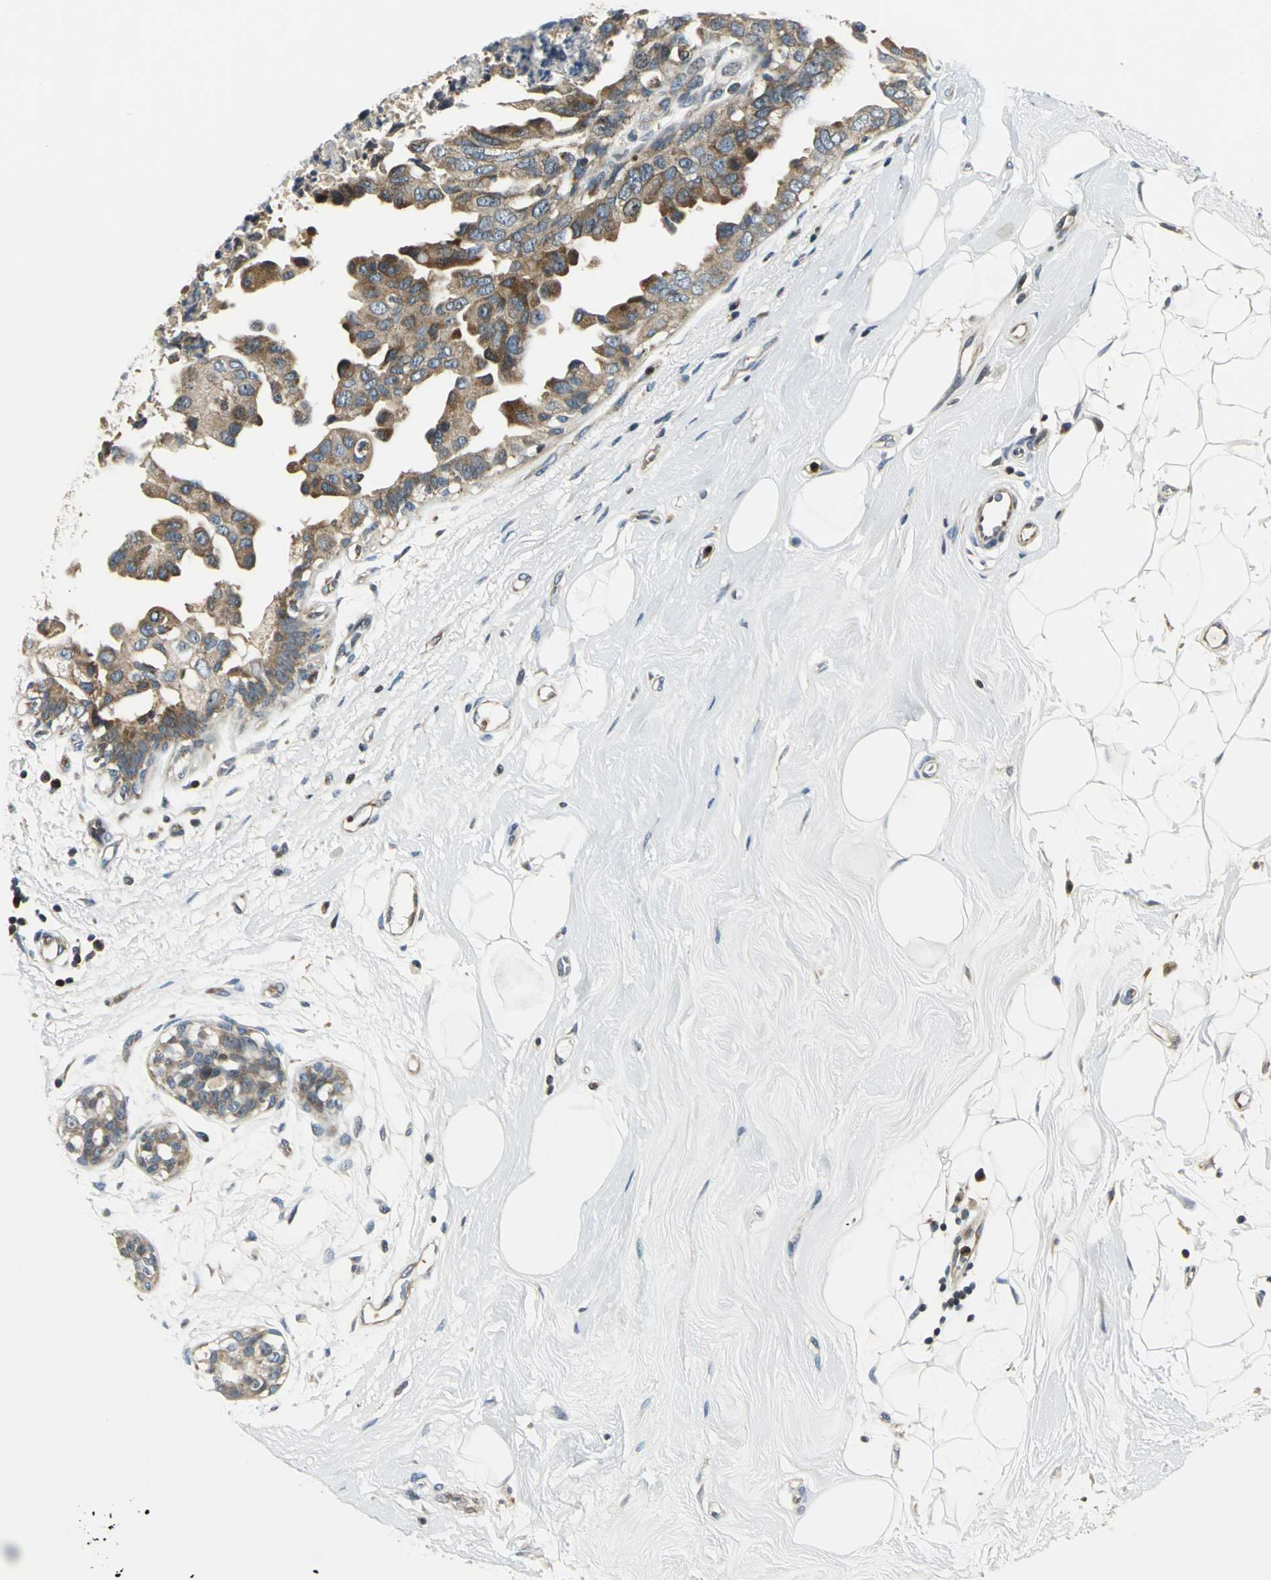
{"staining": {"intensity": "strong", "quantity": ">75%", "location": "cytoplasmic/membranous"}, "tissue": "breast cancer", "cell_type": "Tumor cells", "image_type": "cancer", "snomed": [{"axis": "morphology", "description": "Duct carcinoma"}, {"axis": "topography", "description": "Breast"}], "caption": "Brown immunohistochemical staining in breast cancer reveals strong cytoplasmic/membranous positivity in approximately >75% of tumor cells. The protein is shown in brown color, while the nuclei are stained blue.", "gene": "USP40", "patient": {"sex": "female", "age": 40}}